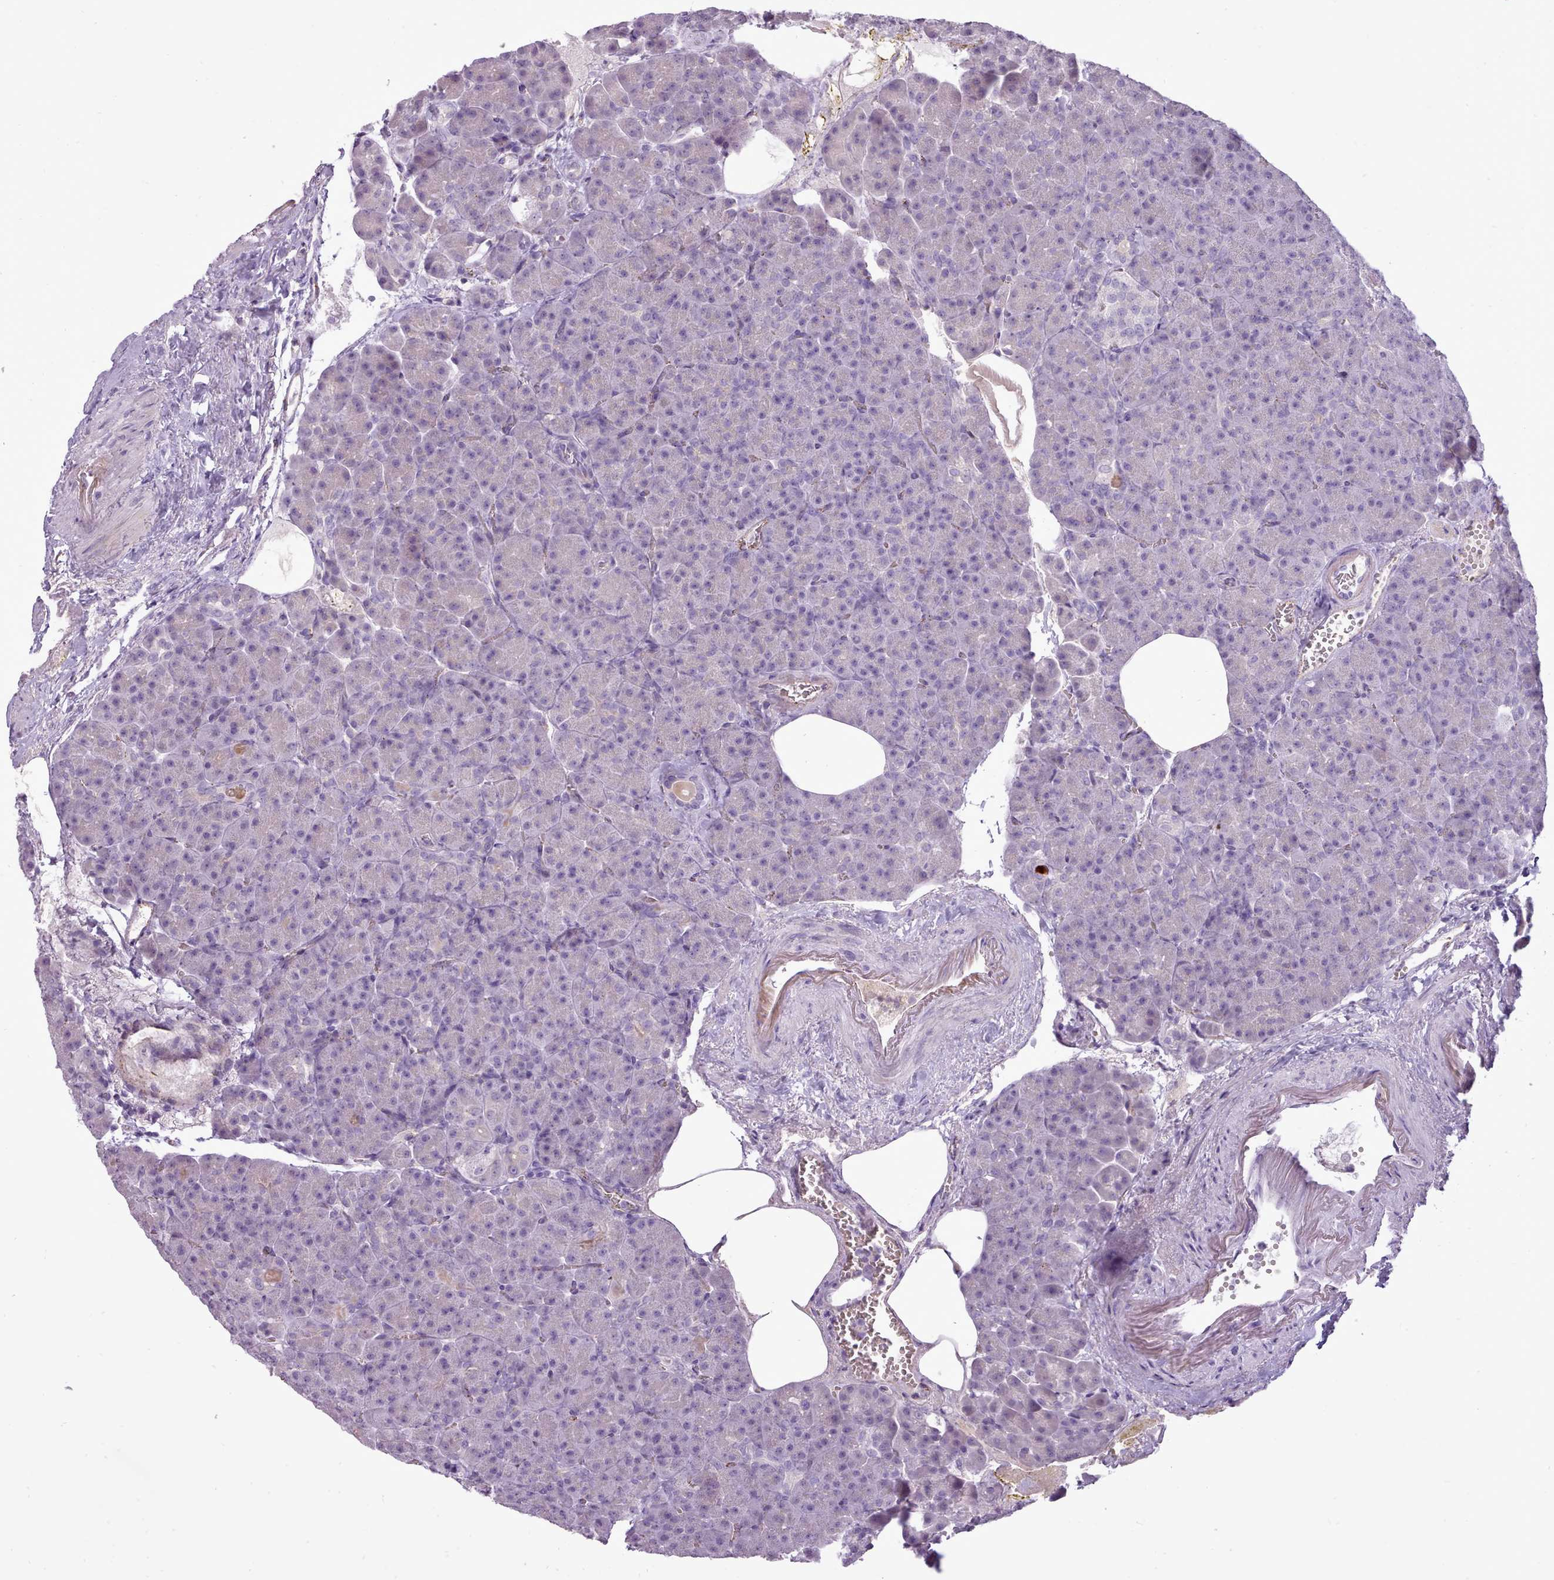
{"staining": {"intensity": "negative", "quantity": "none", "location": "none"}, "tissue": "pancreas", "cell_type": "Exocrine glandular cells", "image_type": "normal", "snomed": [{"axis": "morphology", "description": "Normal tissue, NOS"}, {"axis": "topography", "description": "Pancreas"}], "caption": "IHC photomicrograph of benign pancreas: human pancreas stained with DAB displays no significant protein expression in exocrine glandular cells.", "gene": "ATRAID", "patient": {"sex": "female", "age": 74}}